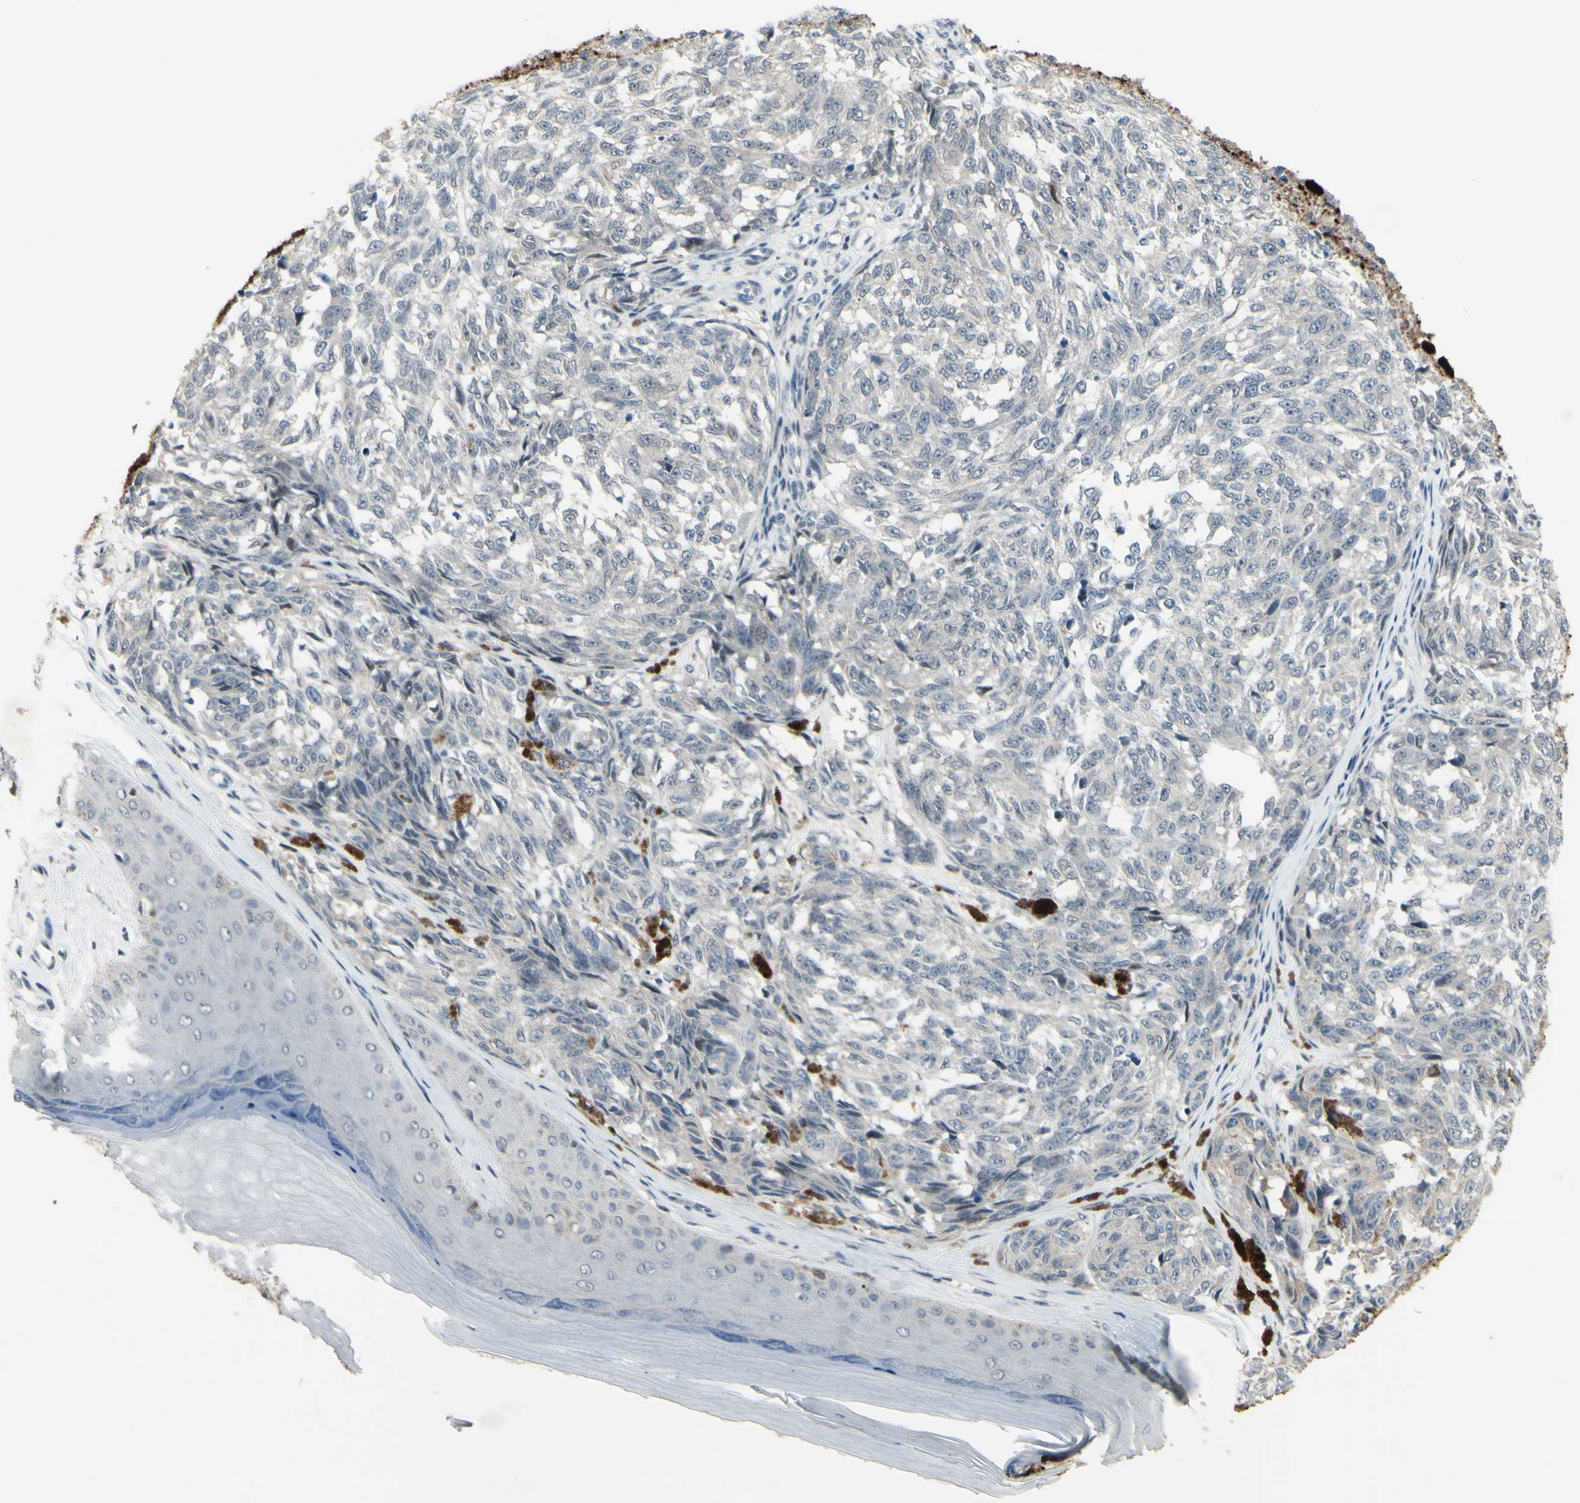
{"staining": {"intensity": "negative", "quantity": "none", "location": "none"}, "tissue": "melanoma", "cell_type": "Tumor cells", "image_type": "cancer", "snomed": [{"axis": "morphology", "description": "Malignant melanoma, NOS"}, {"axis": "topography", "description": "Skin"}], "caption": "IHC image of neoplastic tissue: melanoma stained with DAB (3,3'-diaminobenzidine) demonstrates no significant protein positivity in tumor cells.", "gene": "ETNK1", "patient": {"sex": "female", "age": 64}}